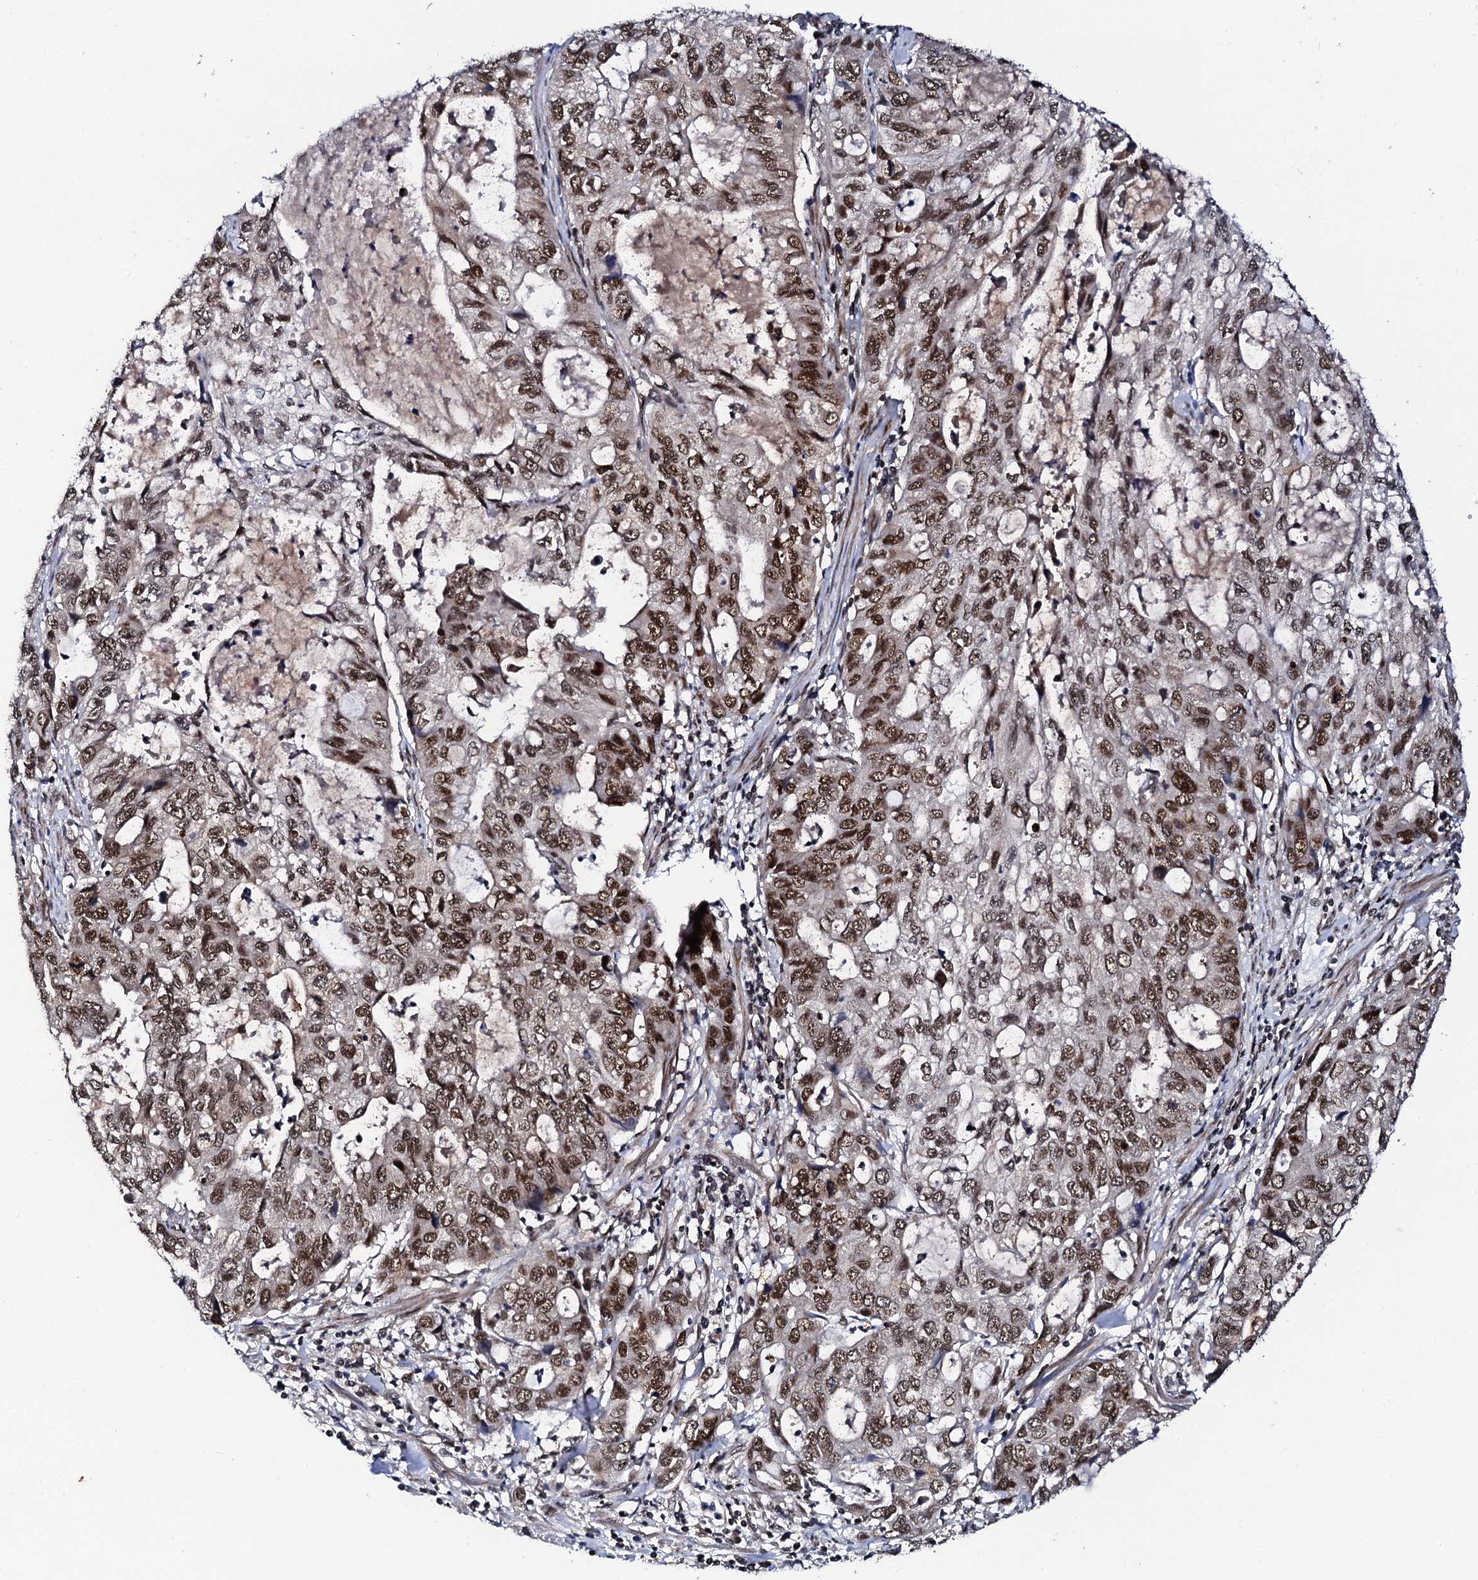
{"staining": {"intensity": "strong", "quantity": ">75%", "location": "nuclear"}, "tissue": "stomach cancer", "cell_type": "Tumor cells", "image_type": "cancer", "snomed": [{"axis": "morphology", "description": "Adenocarcinoma, NOS"}, {"axis": "topography", "description": "Stomach, upper"}], "caption": "The image exhibits immunohistochemical staining of adenocarcinoma (stomach). There is strong nuclear positivity is present in about >75% of tumor cells.", "gene": "CSTF3", "patient": {"sex": "female", "age": 52}}